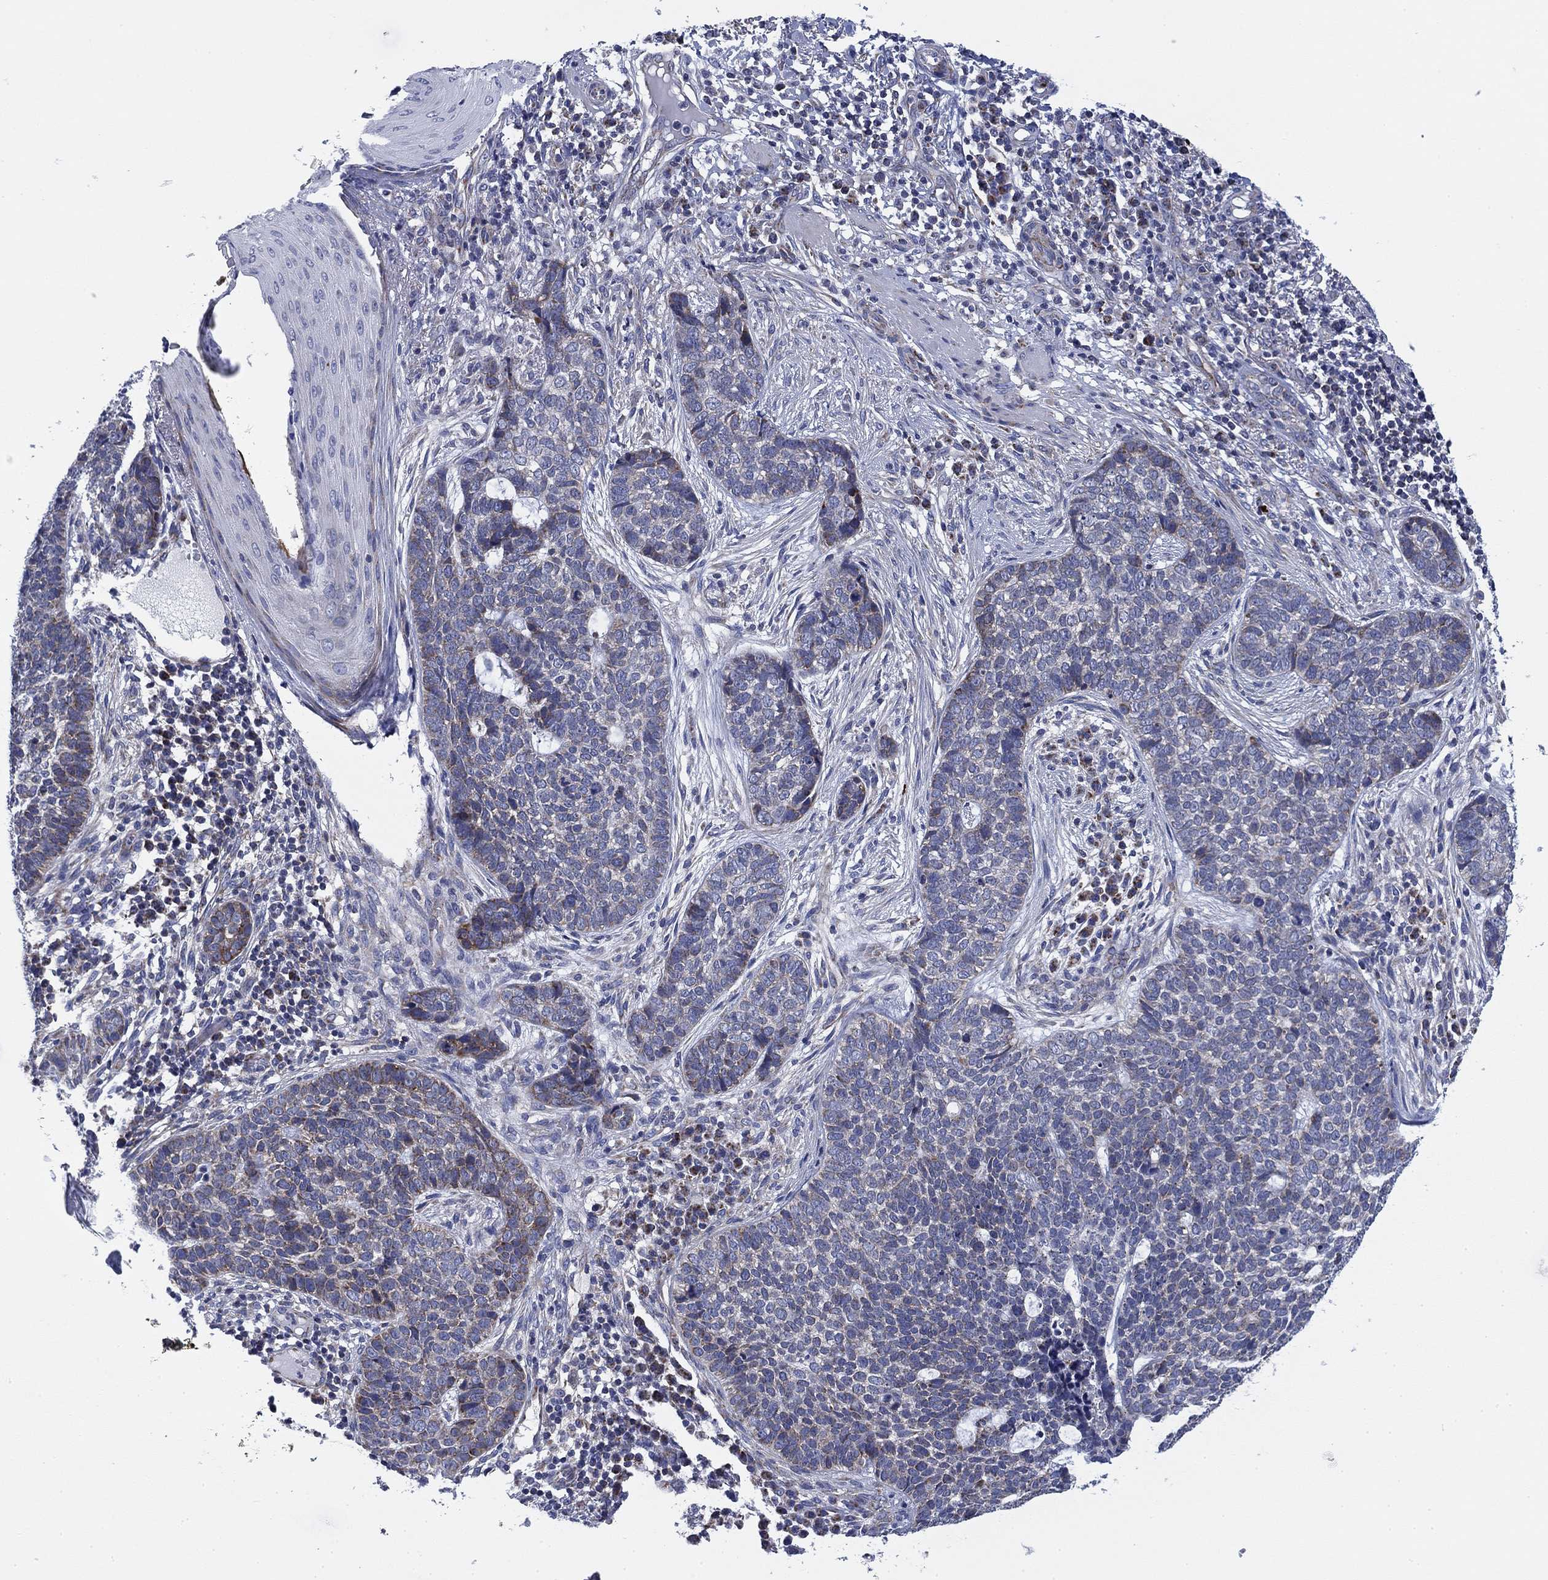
{"staining": {"intensity": "weak", "quantity": "<25%", "location": "cytoplasmic/membranous"}, "tissue": "skin cancer", "cell_type": "Tumor cells", "image_type": "cancer", "snomed": [{"axis": "morphology", "description": "Basal cell carcinoma"}, {"axis": "topography", "description": "Skin"}], "caption": "The photomicrograph demonstrates no significant expression in tumor cells of skin cancer.", "gene": "NACAD", "patient": {"sex": "female", "age": 69}}